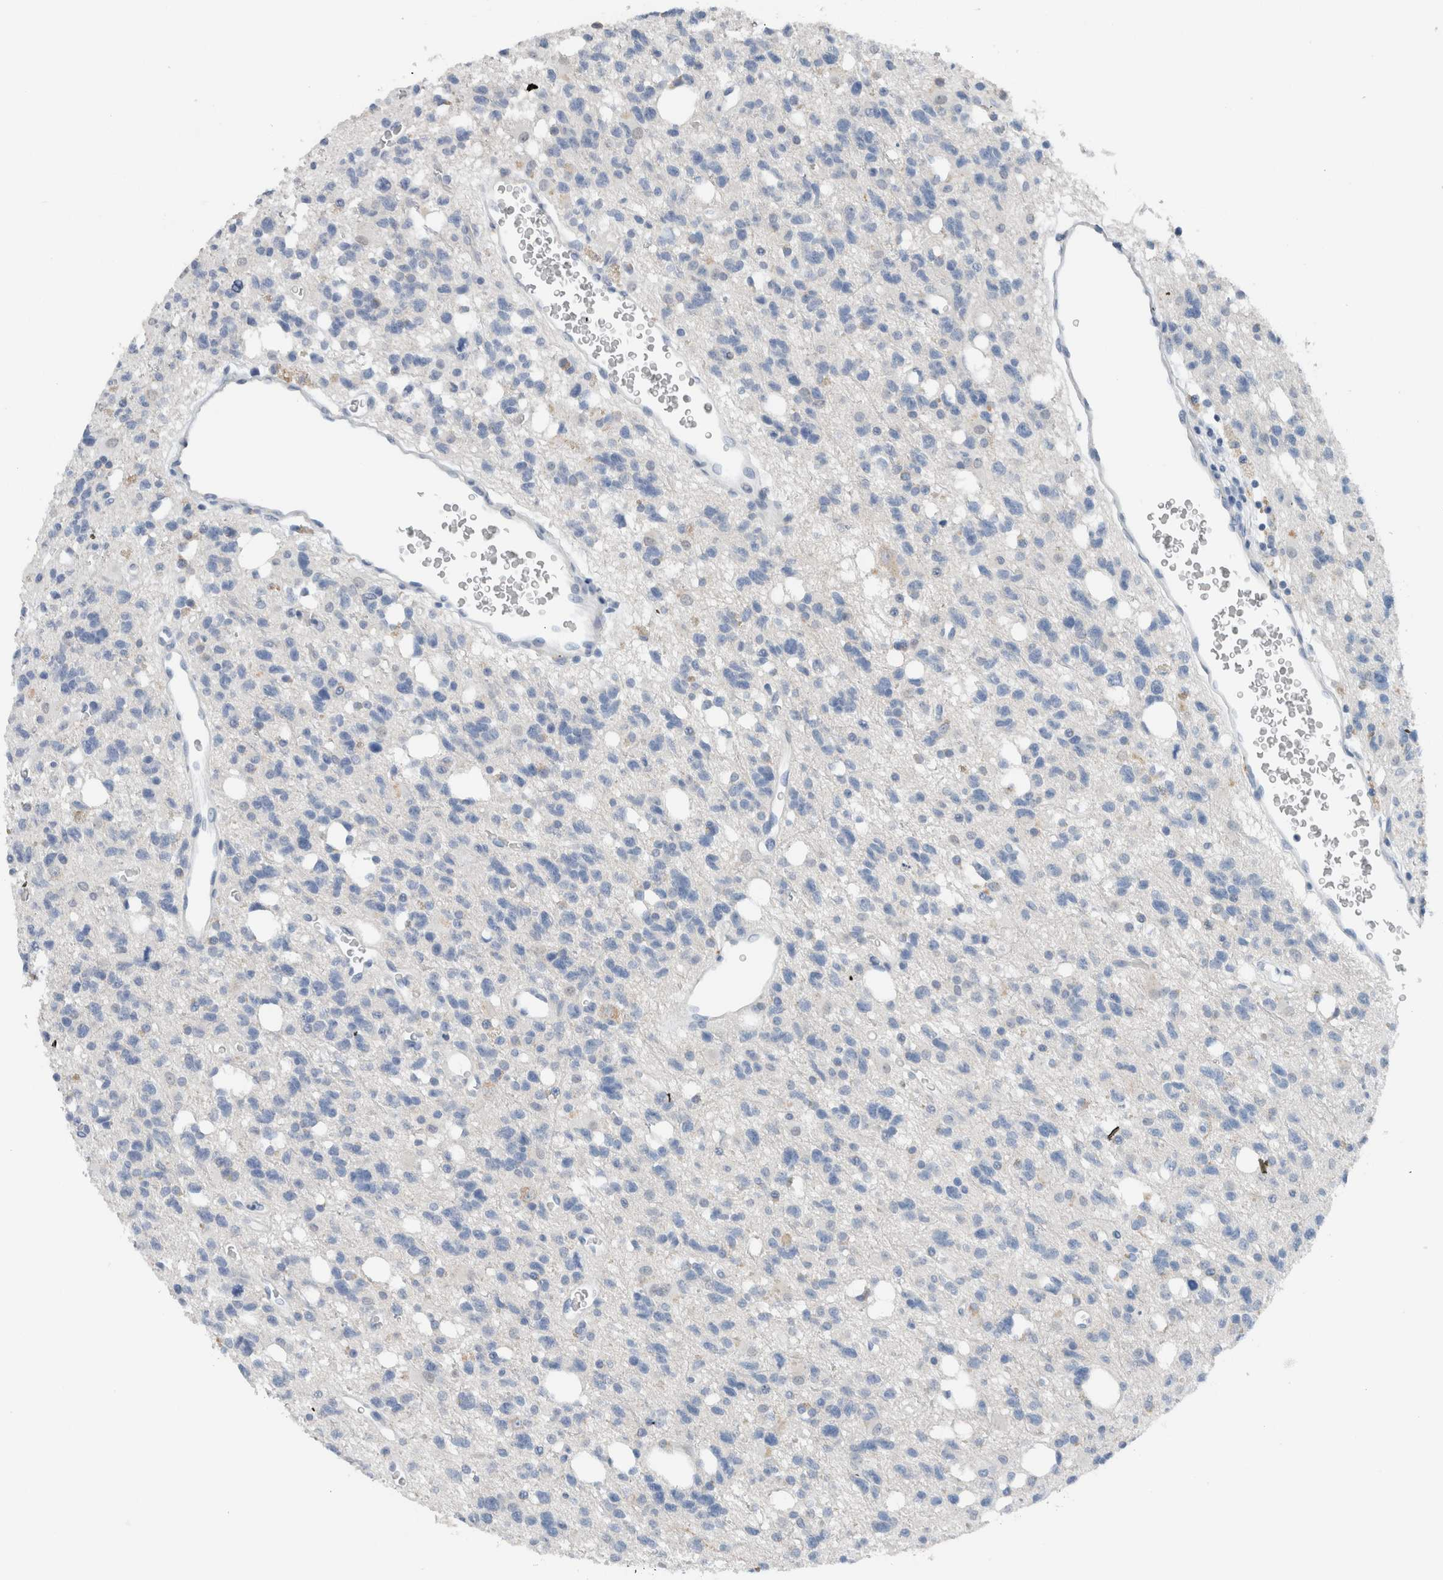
{"staining": {"intensity": "negative", "quantity": "none", "location": "none"}, "tissue": "glioma", "cell_type": "Tumor cells", "image_type": "cancer", "snomed": [{"axis": "morphology", "description": "Glioma, malignant, High grade"}, {"axis": "topography", "description": "Brain"}], "caption": "This is an IHC photomicrograph of malignant high-grade glioma. There is no positivity in tumor cells.", "gene": "DUOX1", "patient": {"sex": "female", "age": 62}}